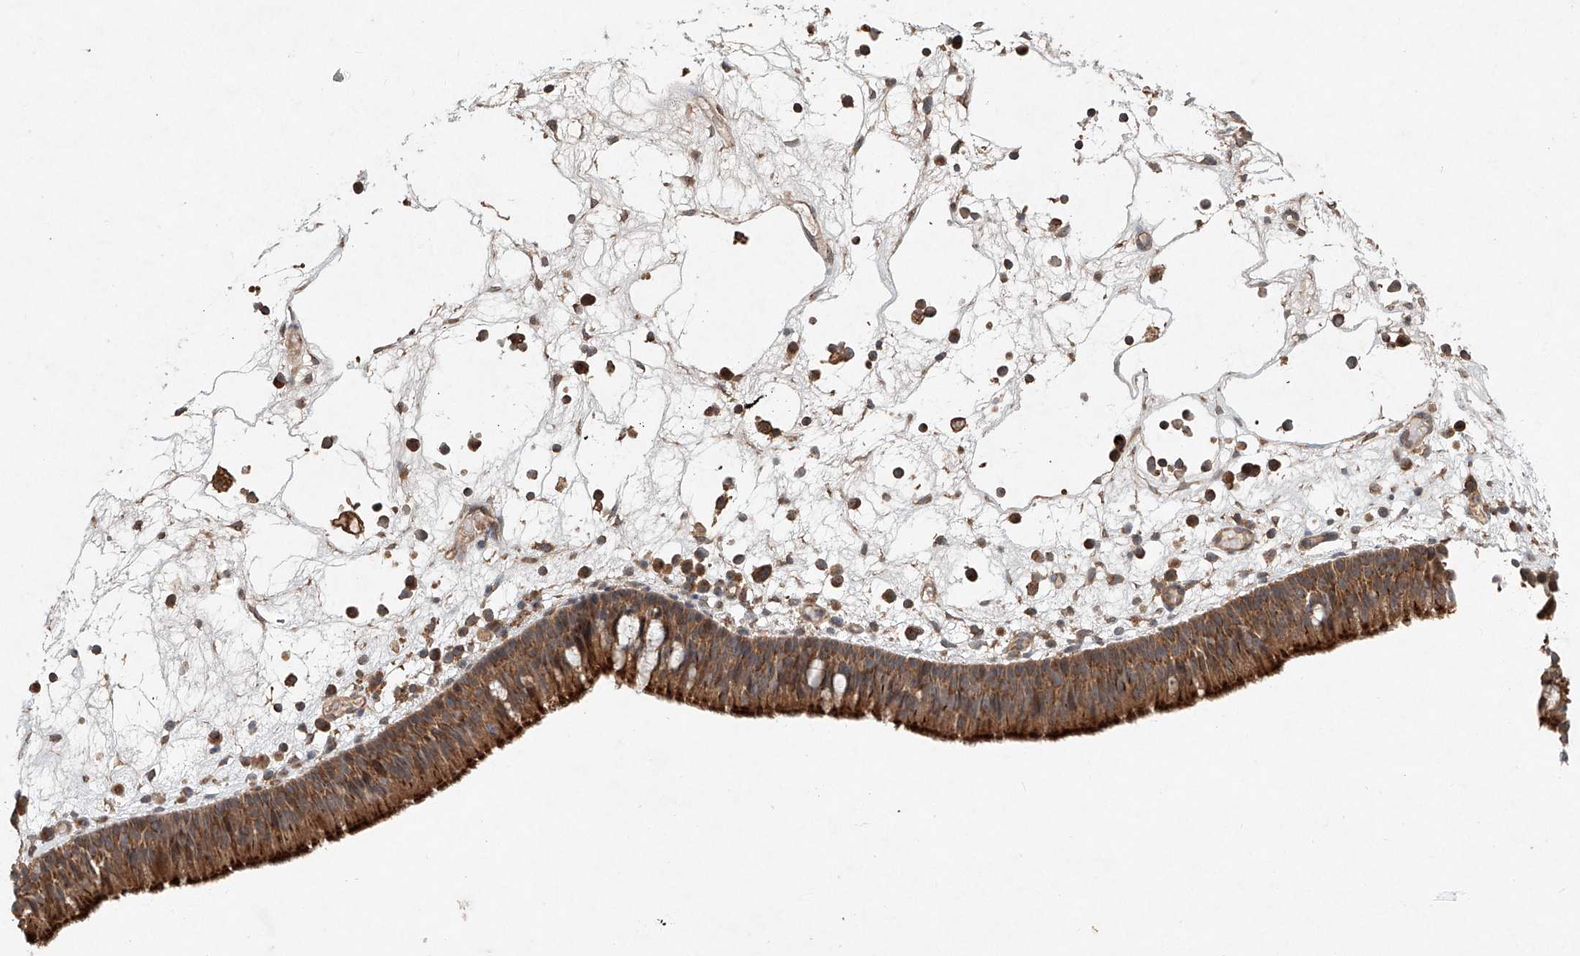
{"staining": {"intensity": "strong", "quantity": ">75%", "location": "cytoplasmic/membranous"}, "tissue": "nasopharynx", "cell_type": "Respiratory epithelial cells", "image_type": "normal", "snomed": [{"axis": "morphology", "description": "Normal tissue, NOS"}, {"axis": "morphology", "description": "Inflammation, NOS"}, {"axis": "morphology", "description": "Malignant melanoma, Metastatic site"}, {"axis": "topography", "description": "Nasopharynx"}], "caption": "Immunohistochemical staining of benign nasopharynx demonstrates strong cytoplasmic/membranous protein staining in approximately >75% of respiratory epithelial cells. The staining was performed using DAB (3,3'-diaminobenzidine) to visualize the protein expression in brown, while the nuclei were stained in blue with hematoxylin (Magnification: 20x).", "gene": "DCAF11", "patient": {"sex": "male", "age": 70}}